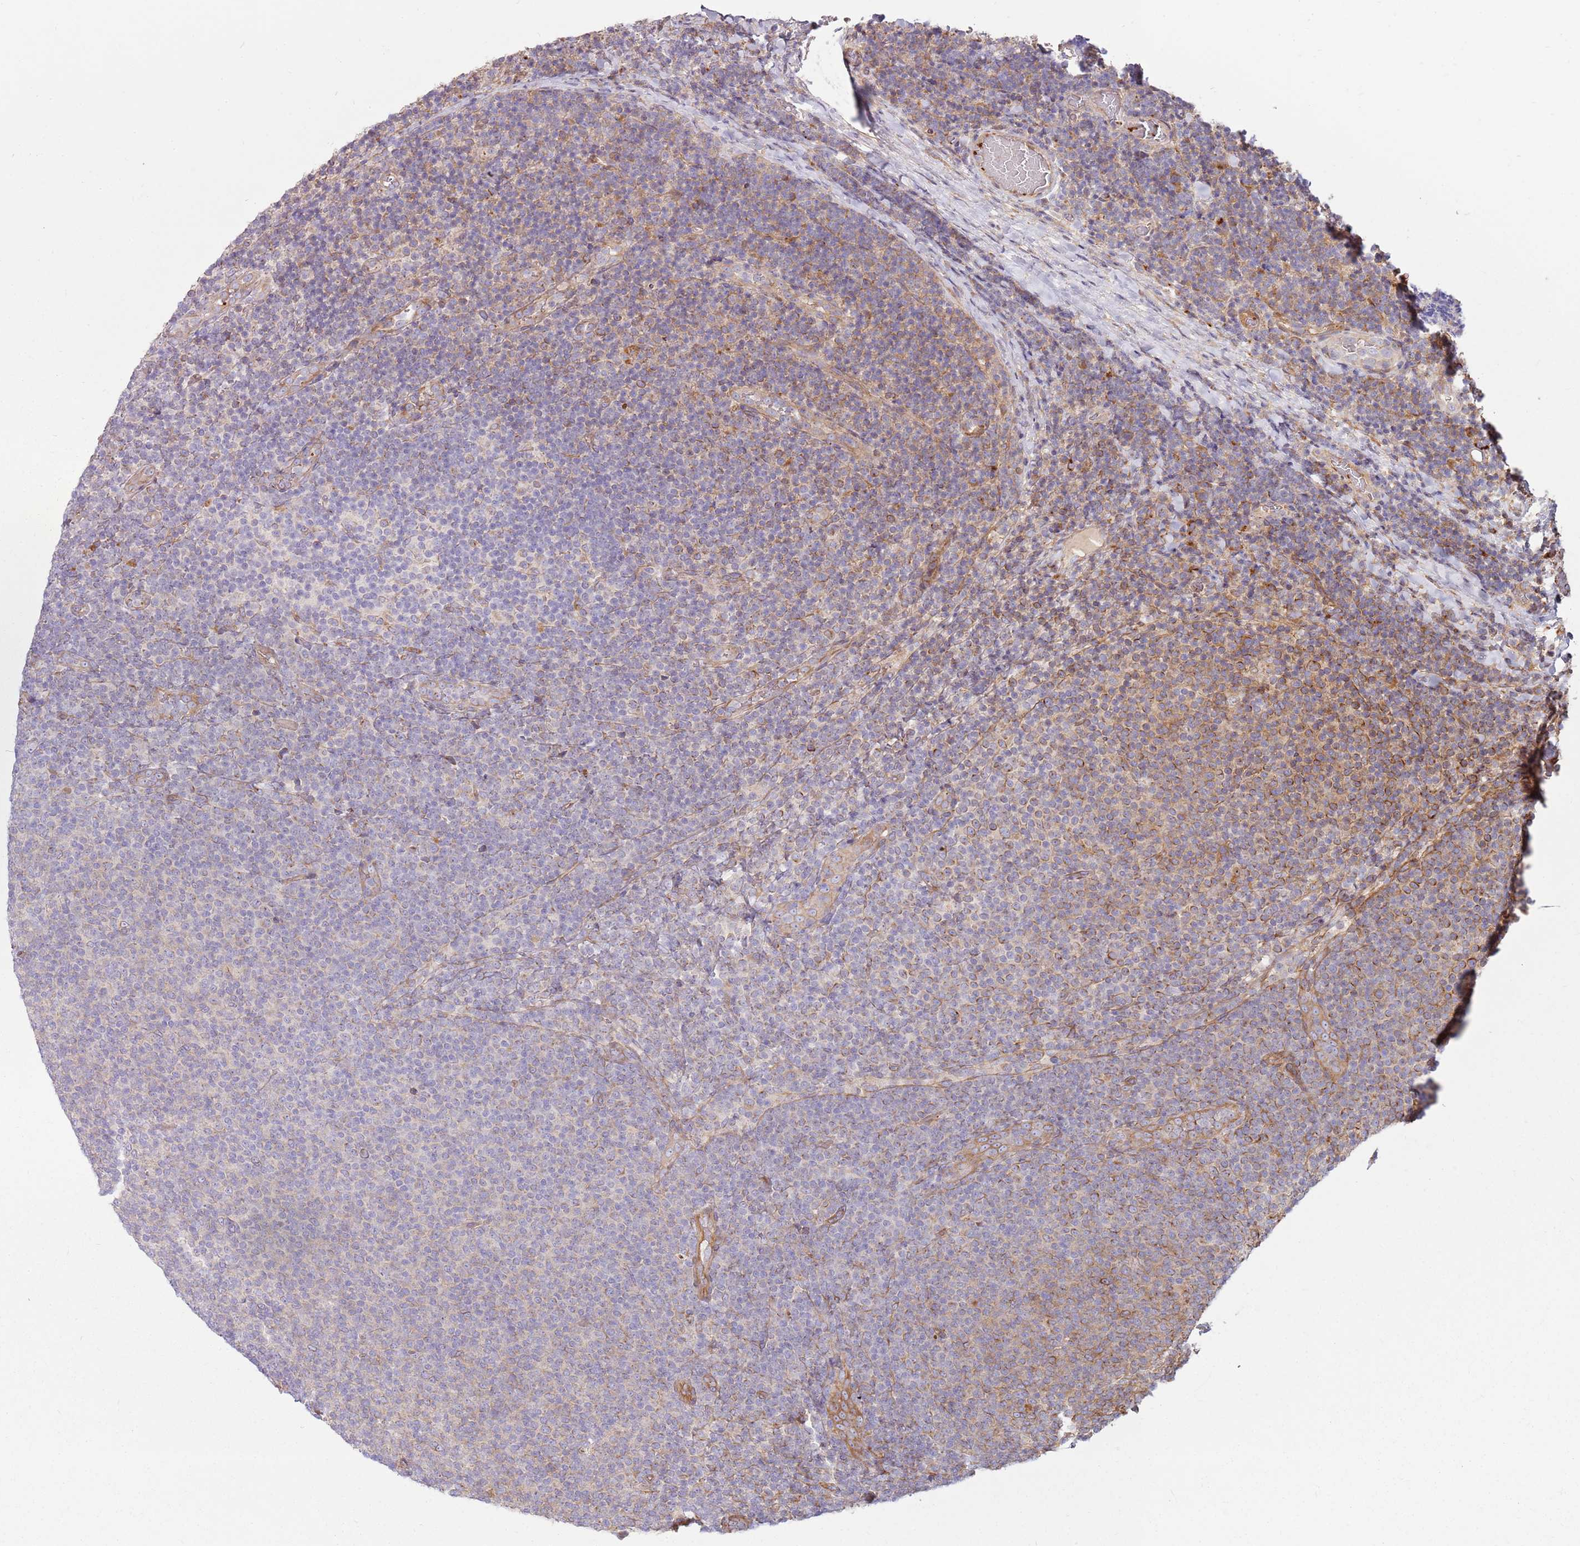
{"staining": {"intensity": "negative", "quantity": "none", "location": "none"}, "tissue": "lymphoma", "cell_type": "Tumor cells", "image_type": "cancer", "snomed": [{"axis": "morphology", "description": "Malignant lymphoma, non-Hodgkin's type, Low grade"}, {"axis": "topography", "description": "Lymph node"}], "caption": "Protein analysis of lymphoma displays no significant staining in tumor cells.", "gene": "EMC1", "patient": {"sex": "male", "age": 66}}